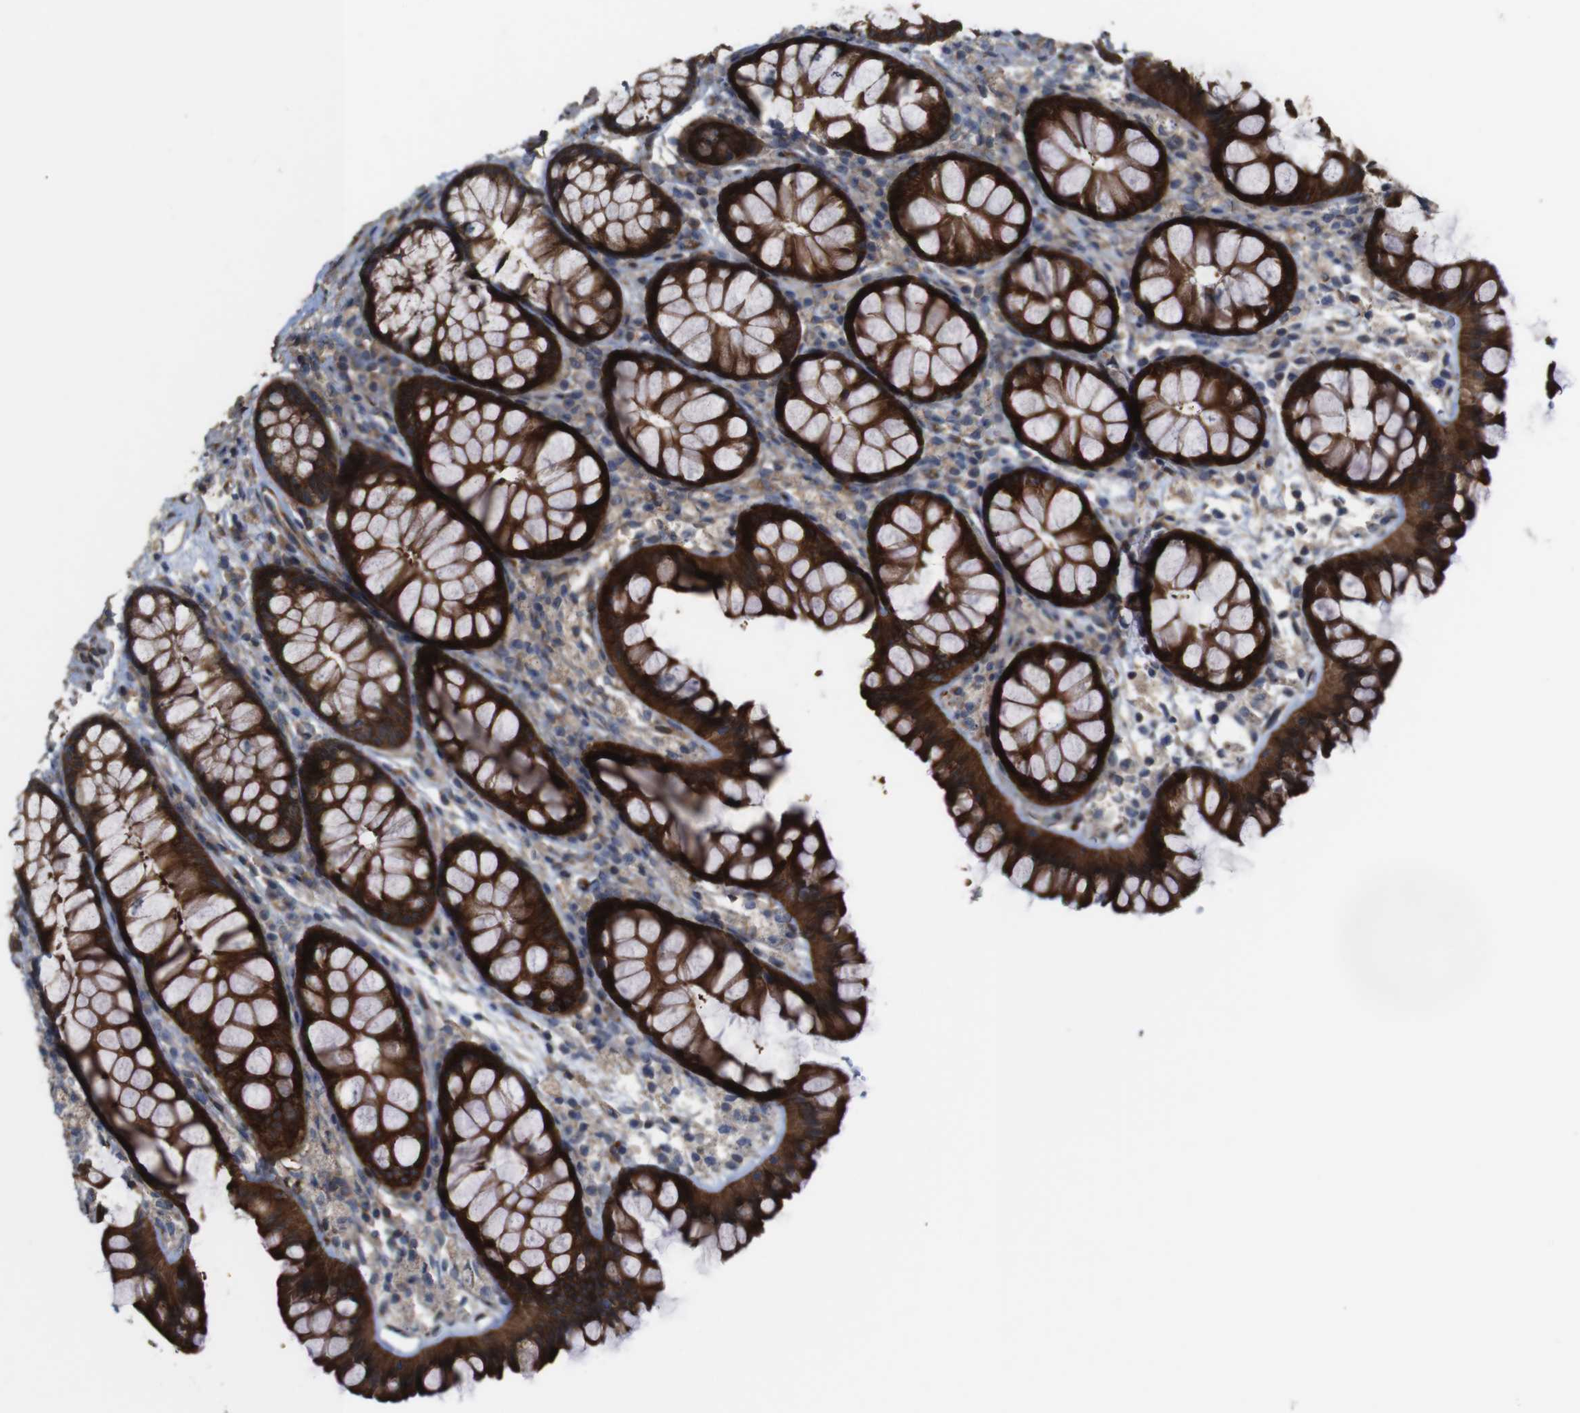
{"staining": {"intensity": "weak", "quantity": ">75%", "location": "cytoplasmic/membranous"}, "tissue": "colon", "cell_type": "Endothelial cells", "image_type": "normal", "snomed": [{"axis": "morphology", "description": "Normal tissue, NOS"}, {"axis": "topography", "description": "Colon"}], "caption": "DAB (3,3'-diaminobenzidine) immunohistochemical staining of unremarkable human colon displays weak cytoplasmic/membranous protein staining in about >75% of endothelial cells.", "gene": "PCOLCE2", "patient": {"sex": "female", "age": 55}}